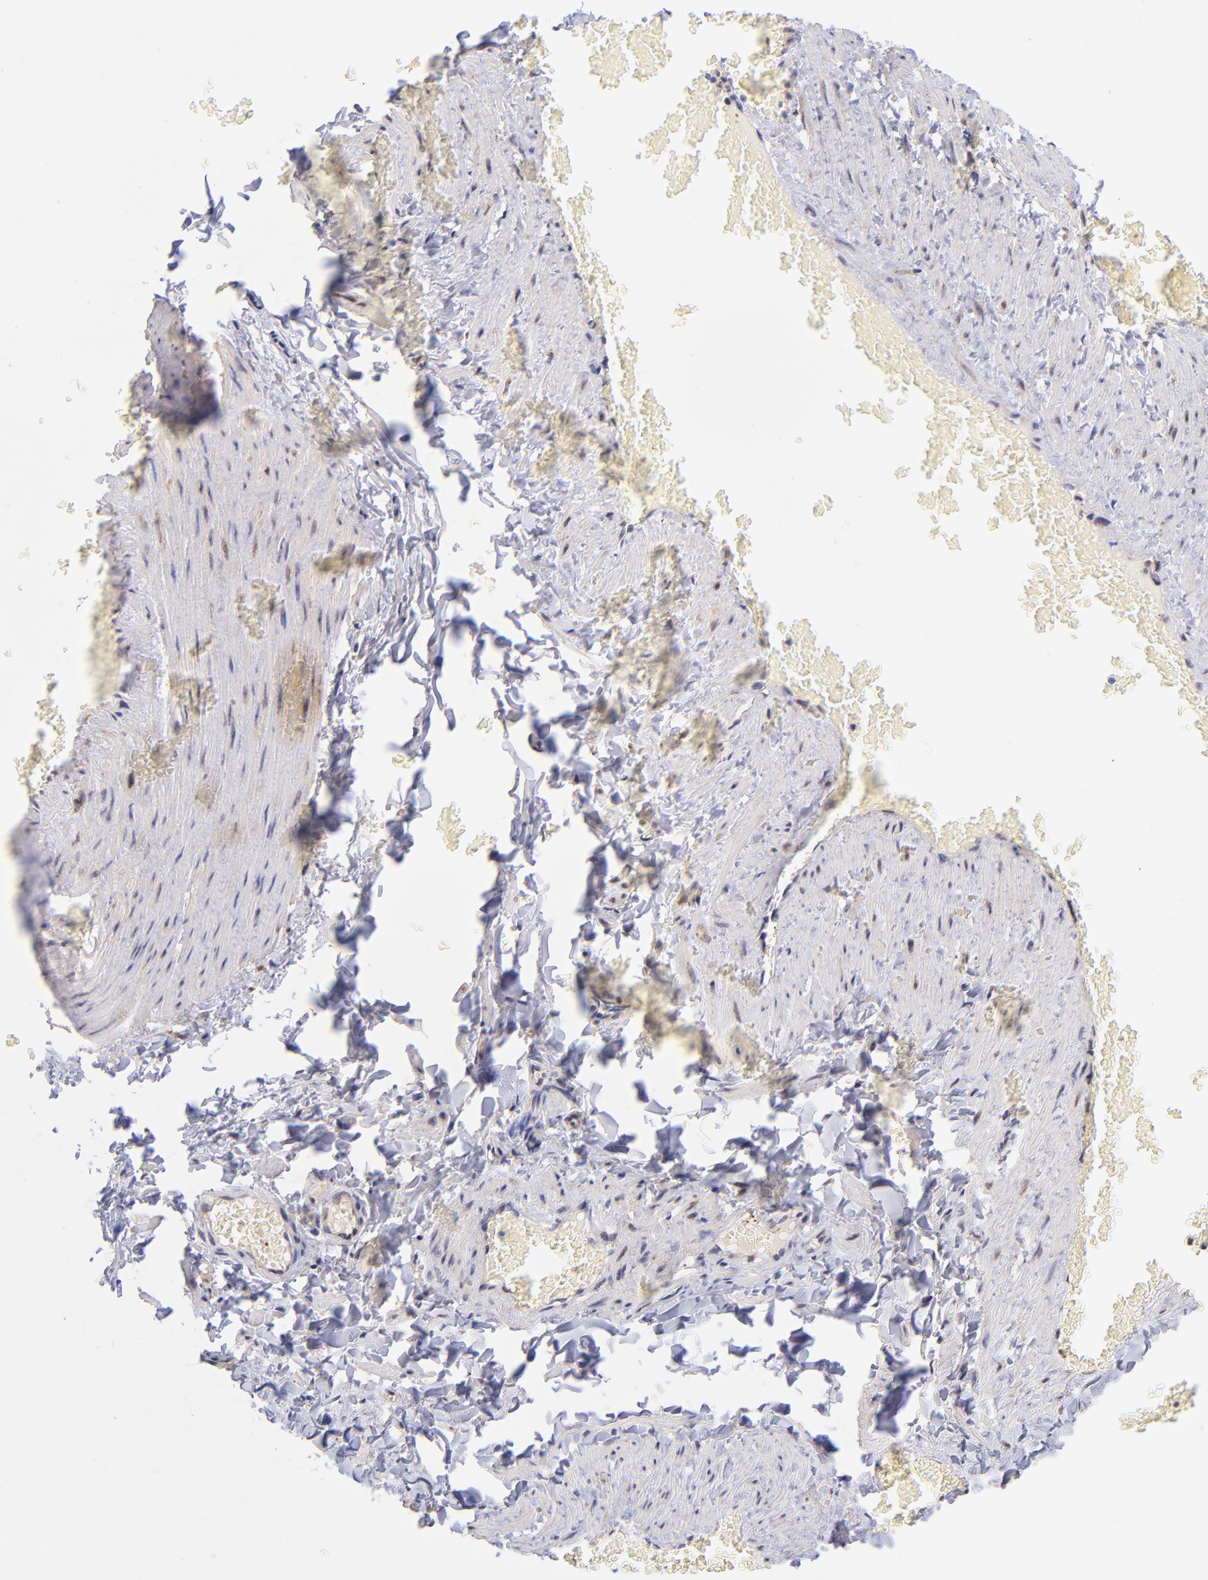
{"staining": {"intensity": "negative", "quantity": "none", "location": "none"}, "tissue": "adipose tissue", "cell_type": "Adipocytes", "image_type": "normal", "snomed": [{"axis": "morphology", "description": "Normal tissue, NOS"}, {"axis": "topography", "description": "Vascular tissue"}], "caption": "Immunohistochemistry (IHC) of unremarkable adipose tissue displays no expression in adipocytes.", "gene": "SPARC", "patient": {"sex": "male", "age": 41}}